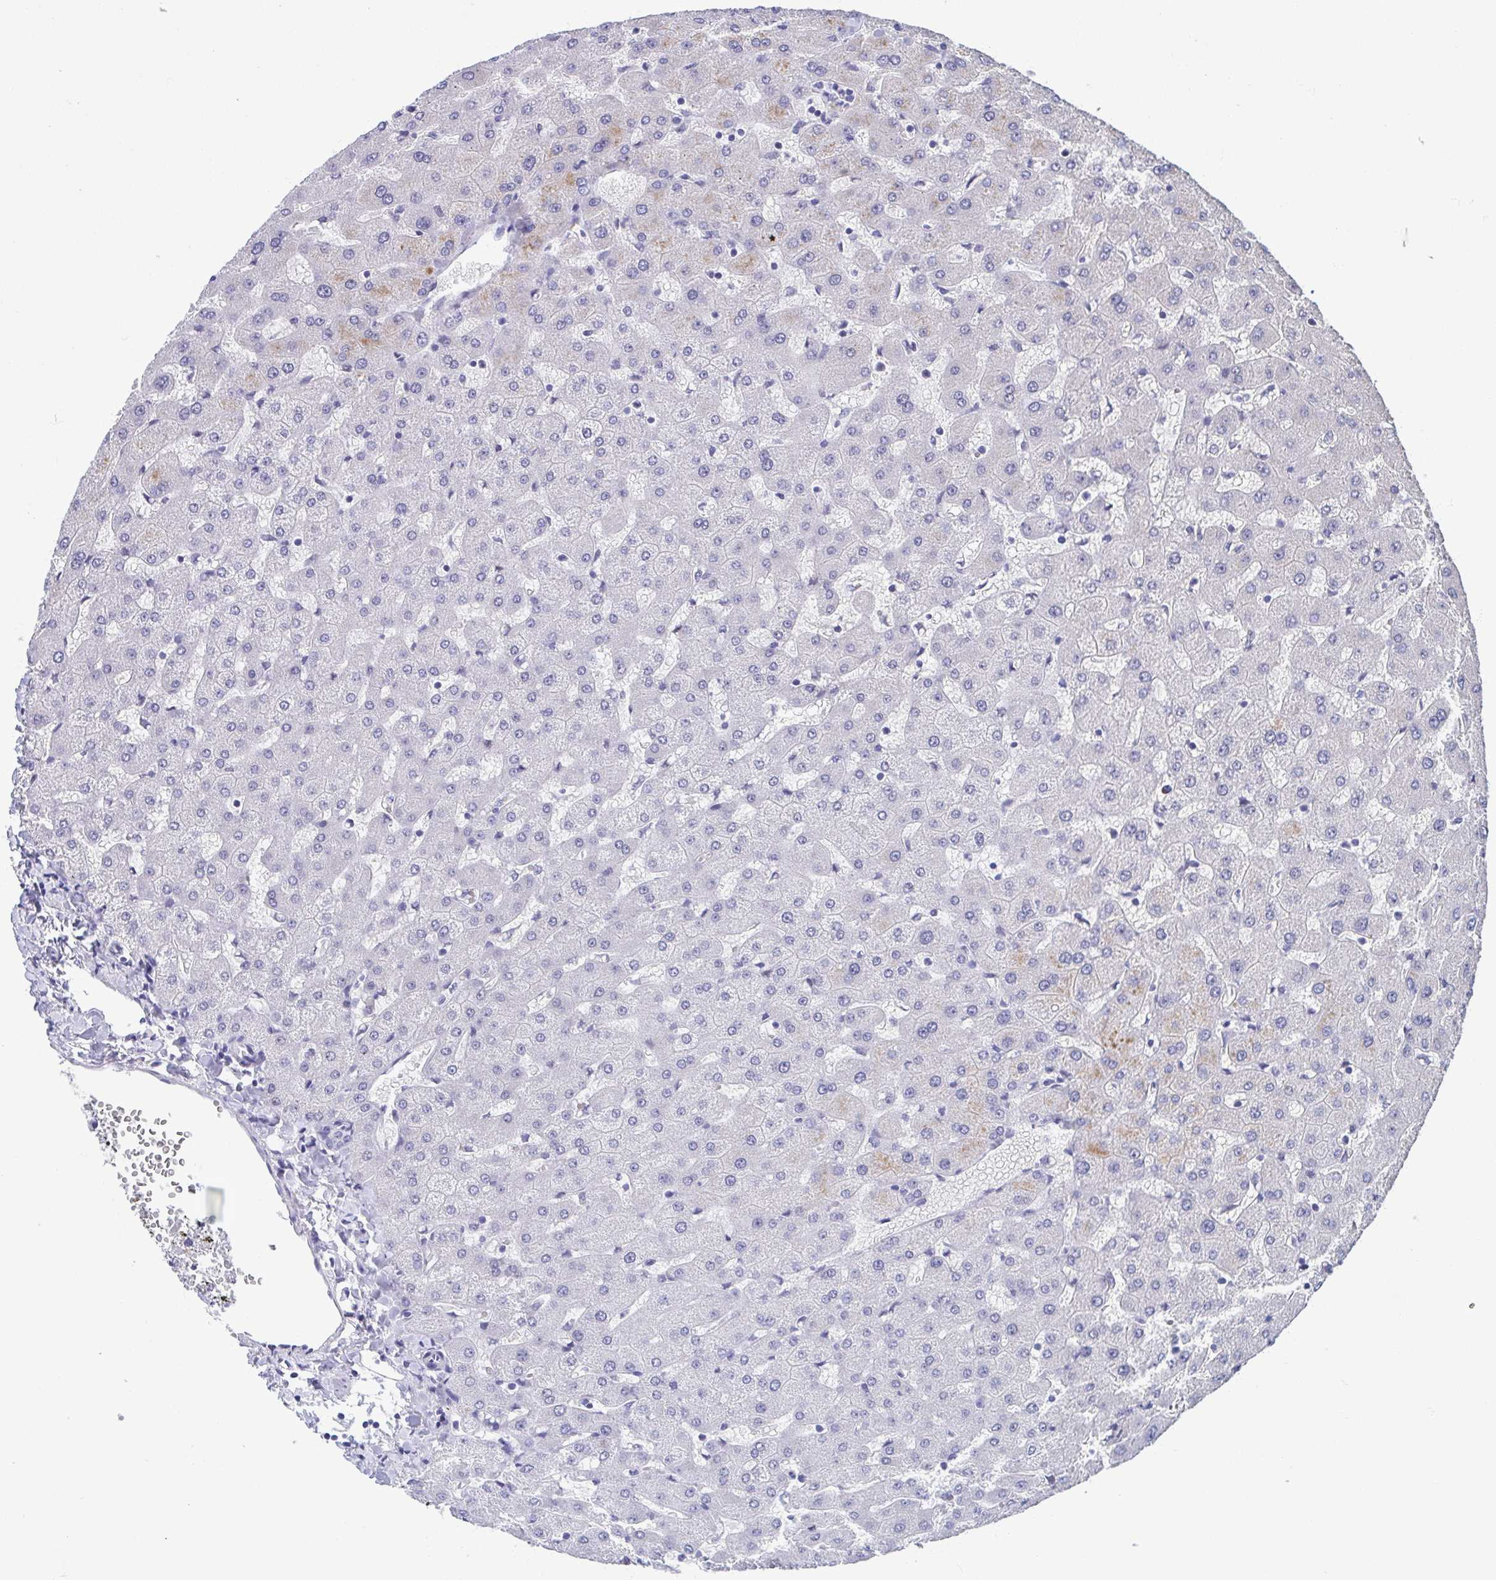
{"staining": {"intensity": "negative", "quantity": "none", "location": "none"}, "tissue": "liver", "cell_type": "Cholangiocytes", "image_type": "normal", "snomed": [{"axis": "morphology", "description": "Normal tissue, NOS"}, {"axis": "topography", "description": "Liver"}], "caption": "A micrograph of liver stained for a protein reveals no brown staining in cholangiocytes. (DAB (3,3'-diaminobenzidine) immunohistochemistry, high magnification).", "gene": "PERM1", "patient": {"sex": "female", "age": 63}}